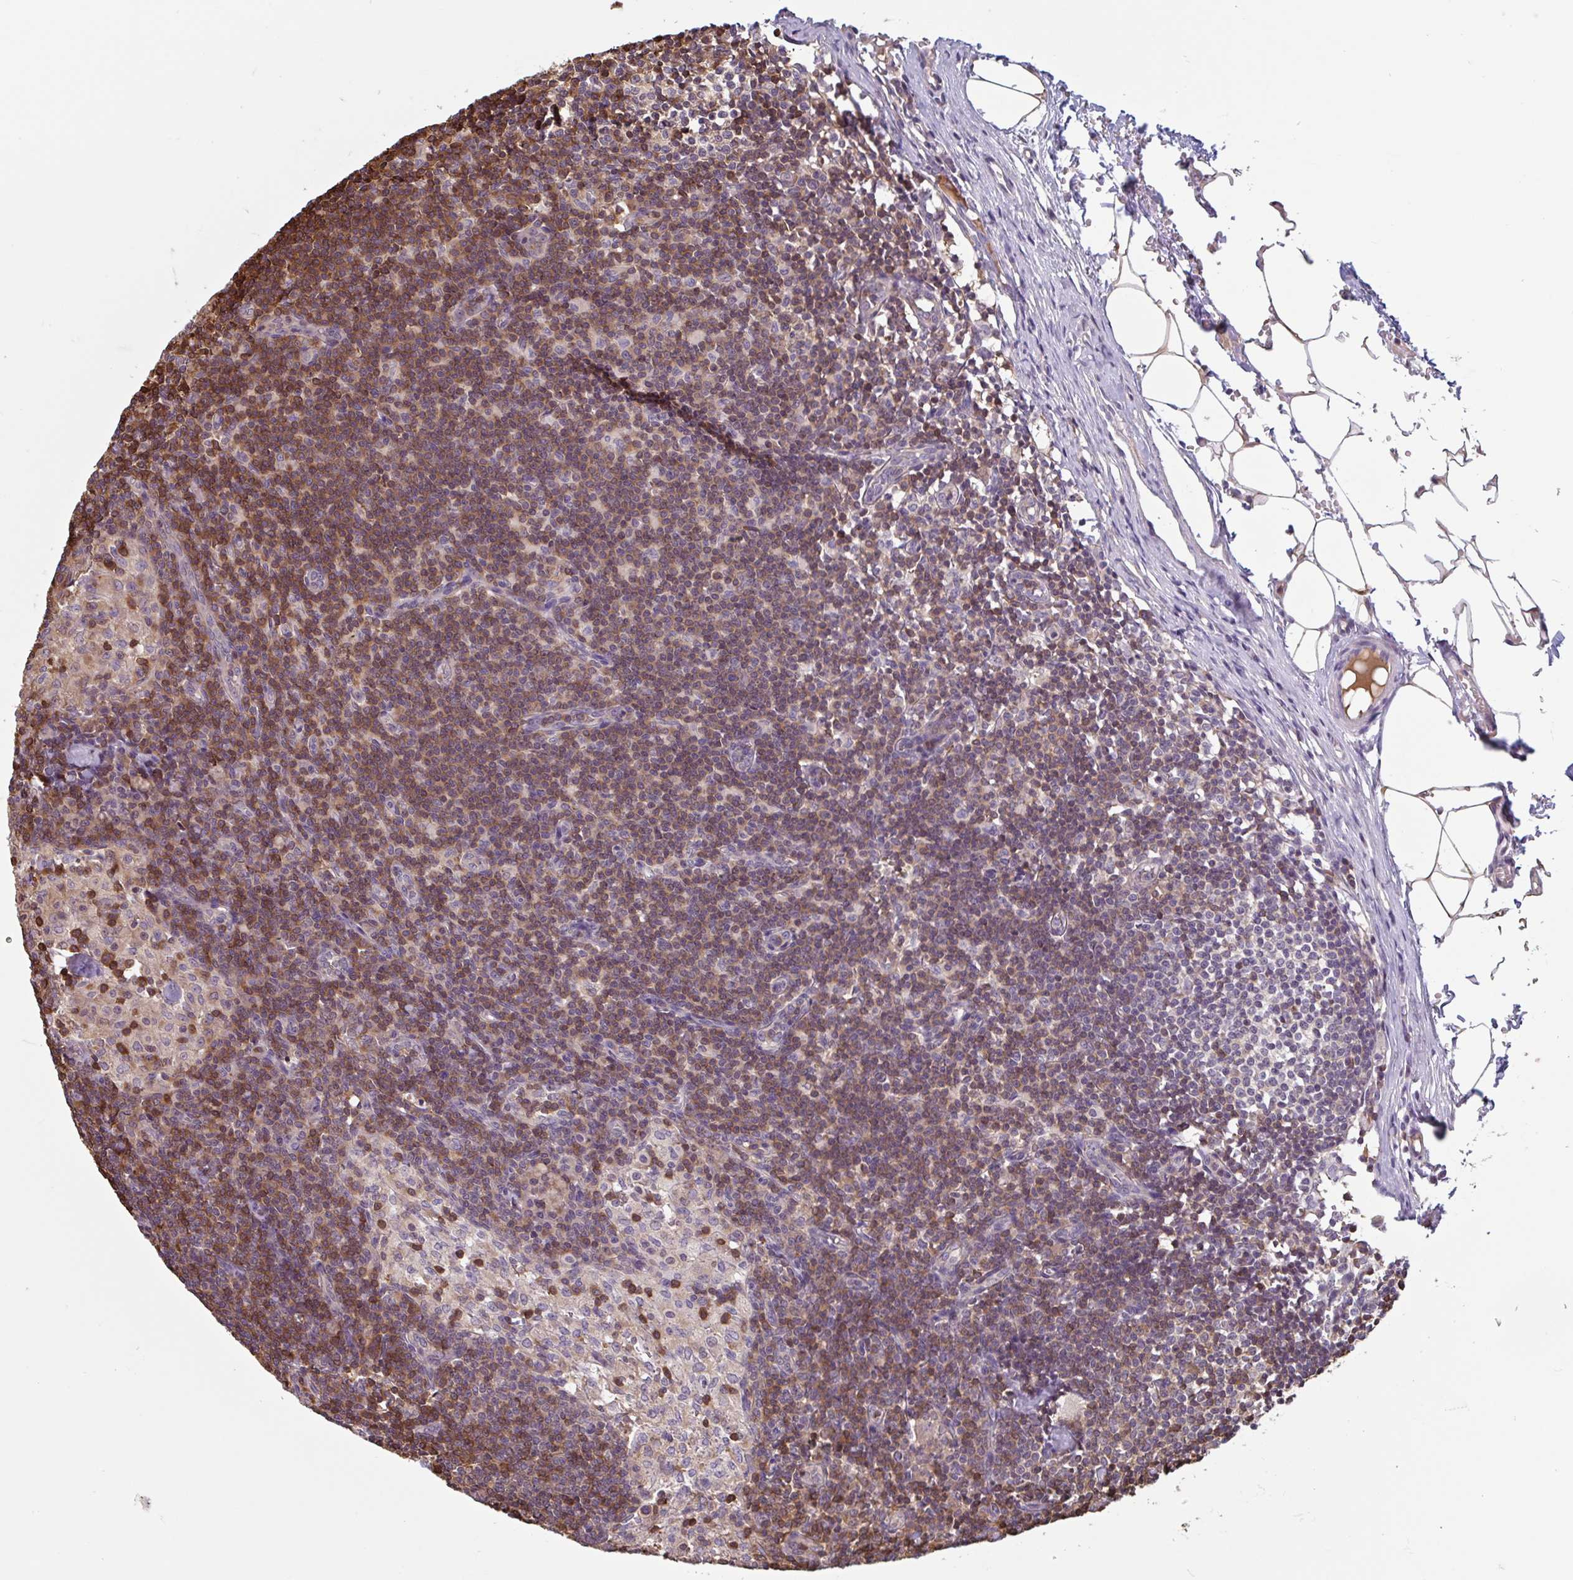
{"staining": {"intensity": "moderate", "quantity": ">75%", "location": "cytoplasmic/membranous"}, "tissue": "lymph node", "cell_type": "Germinal center cells", "image_type": "normal", "snomed": [{"axis": "morphology", "description": "Normal tissue, NOS"}, {"axis": "topography", "description": "Lymph node"}], "caption": "Protein expression analysis of normal lymph node exhibits moderate cytoplasmic/membranous staining in about >75% of germinal center cells.", "gene": "OTOP2", "patient": {"sex": "male", "age": 49}}